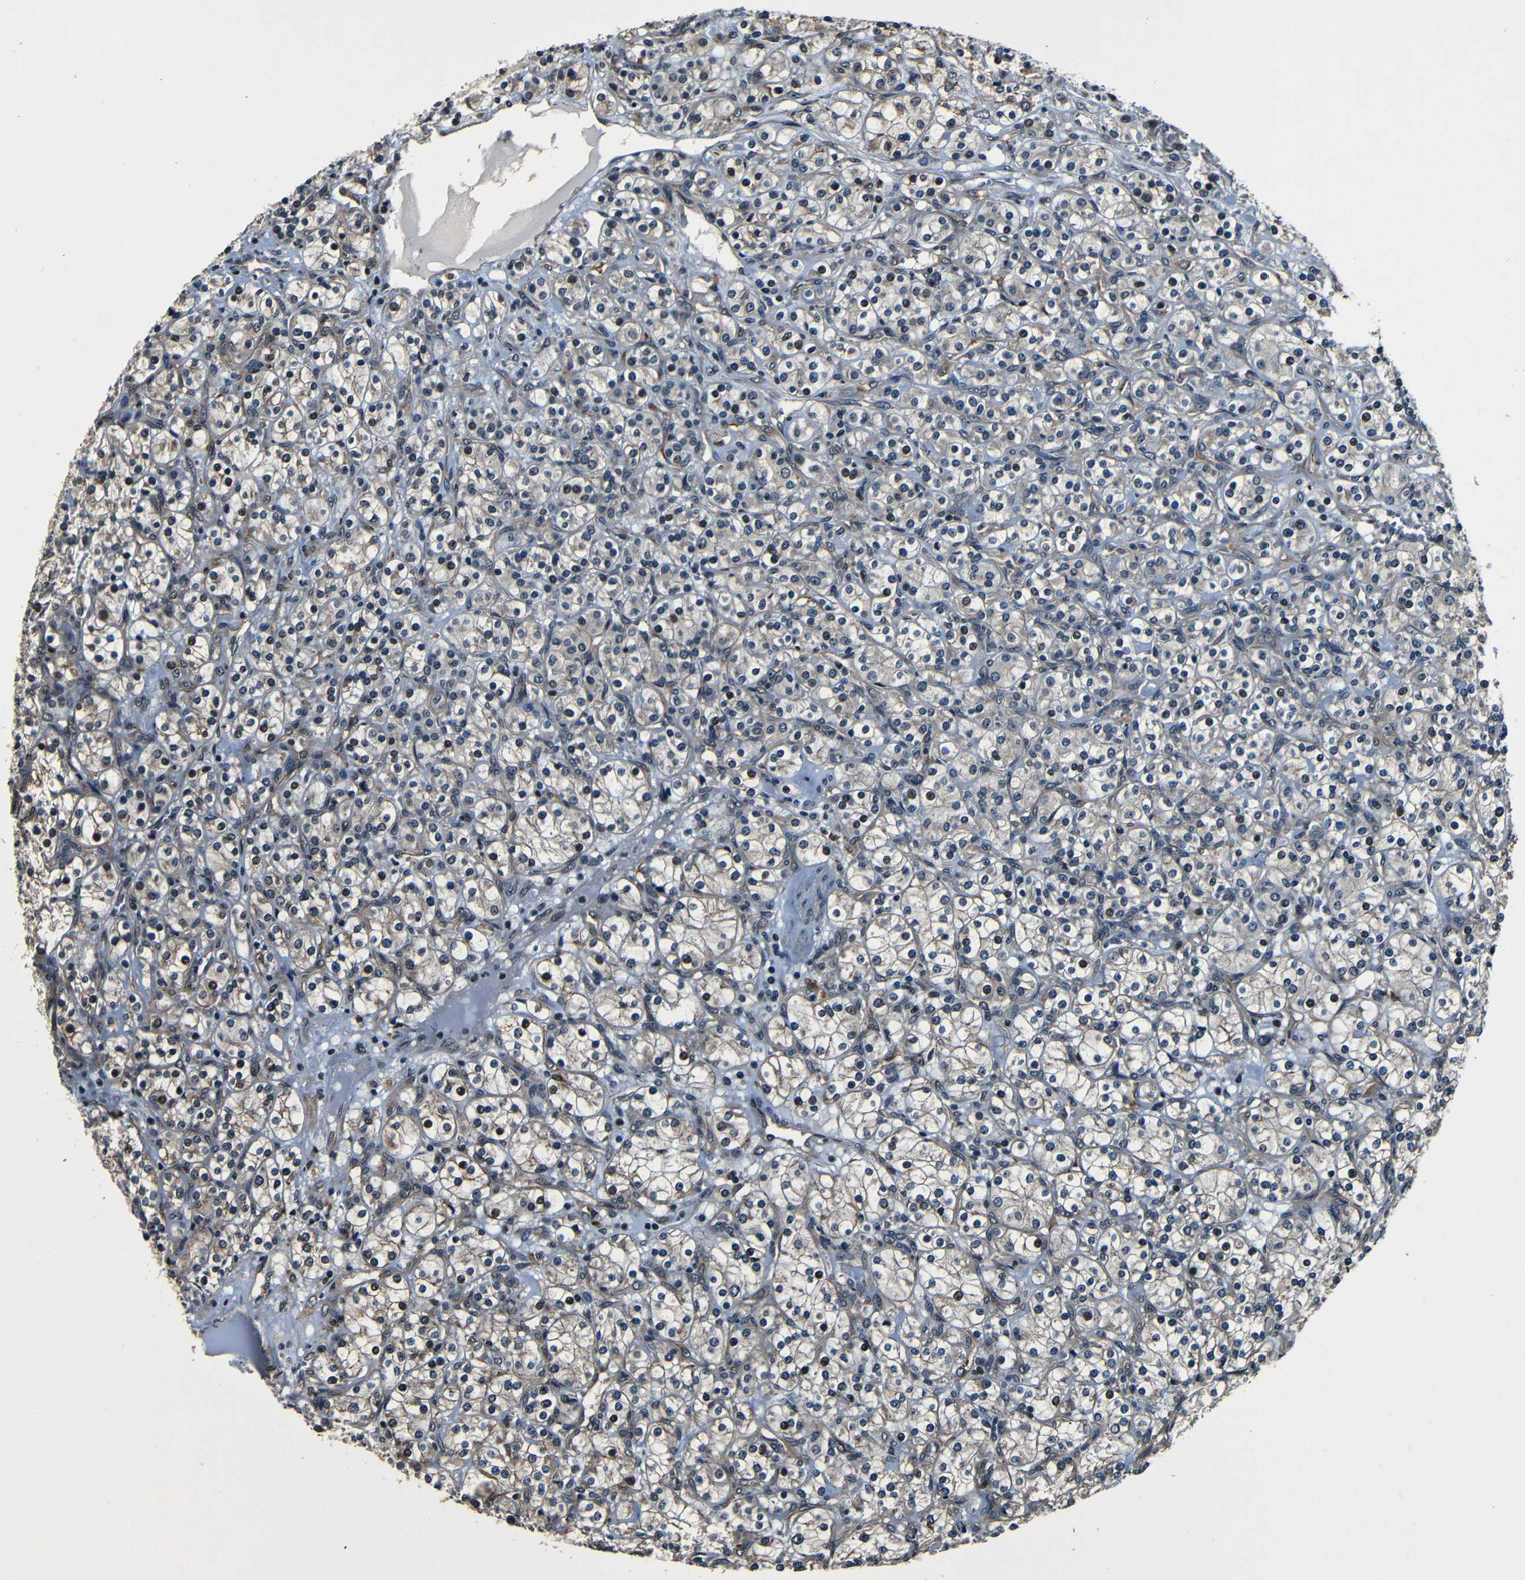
{"staining": {"intensity": "weak", "quantity": "25%-75%", "location": "cytoplasmic/membranous"}, "tissue": "renal cancer", "cell_type": "Tumor cells", "image_type": "cancer", "snomed": [{"axis": "morphology", "description": "Adenocarcinoma, NOS"}, {"axis": "topography", "description": "Kidney"}], "caption": "Immunohistochemical staining of human renal cancer exhibits low levels of weak cytoplasmic/membranous protein expression in about 25%-75% of tumor cells.", "gene": "NCBP3", "patient": {"sex": "male", "age": 77}}